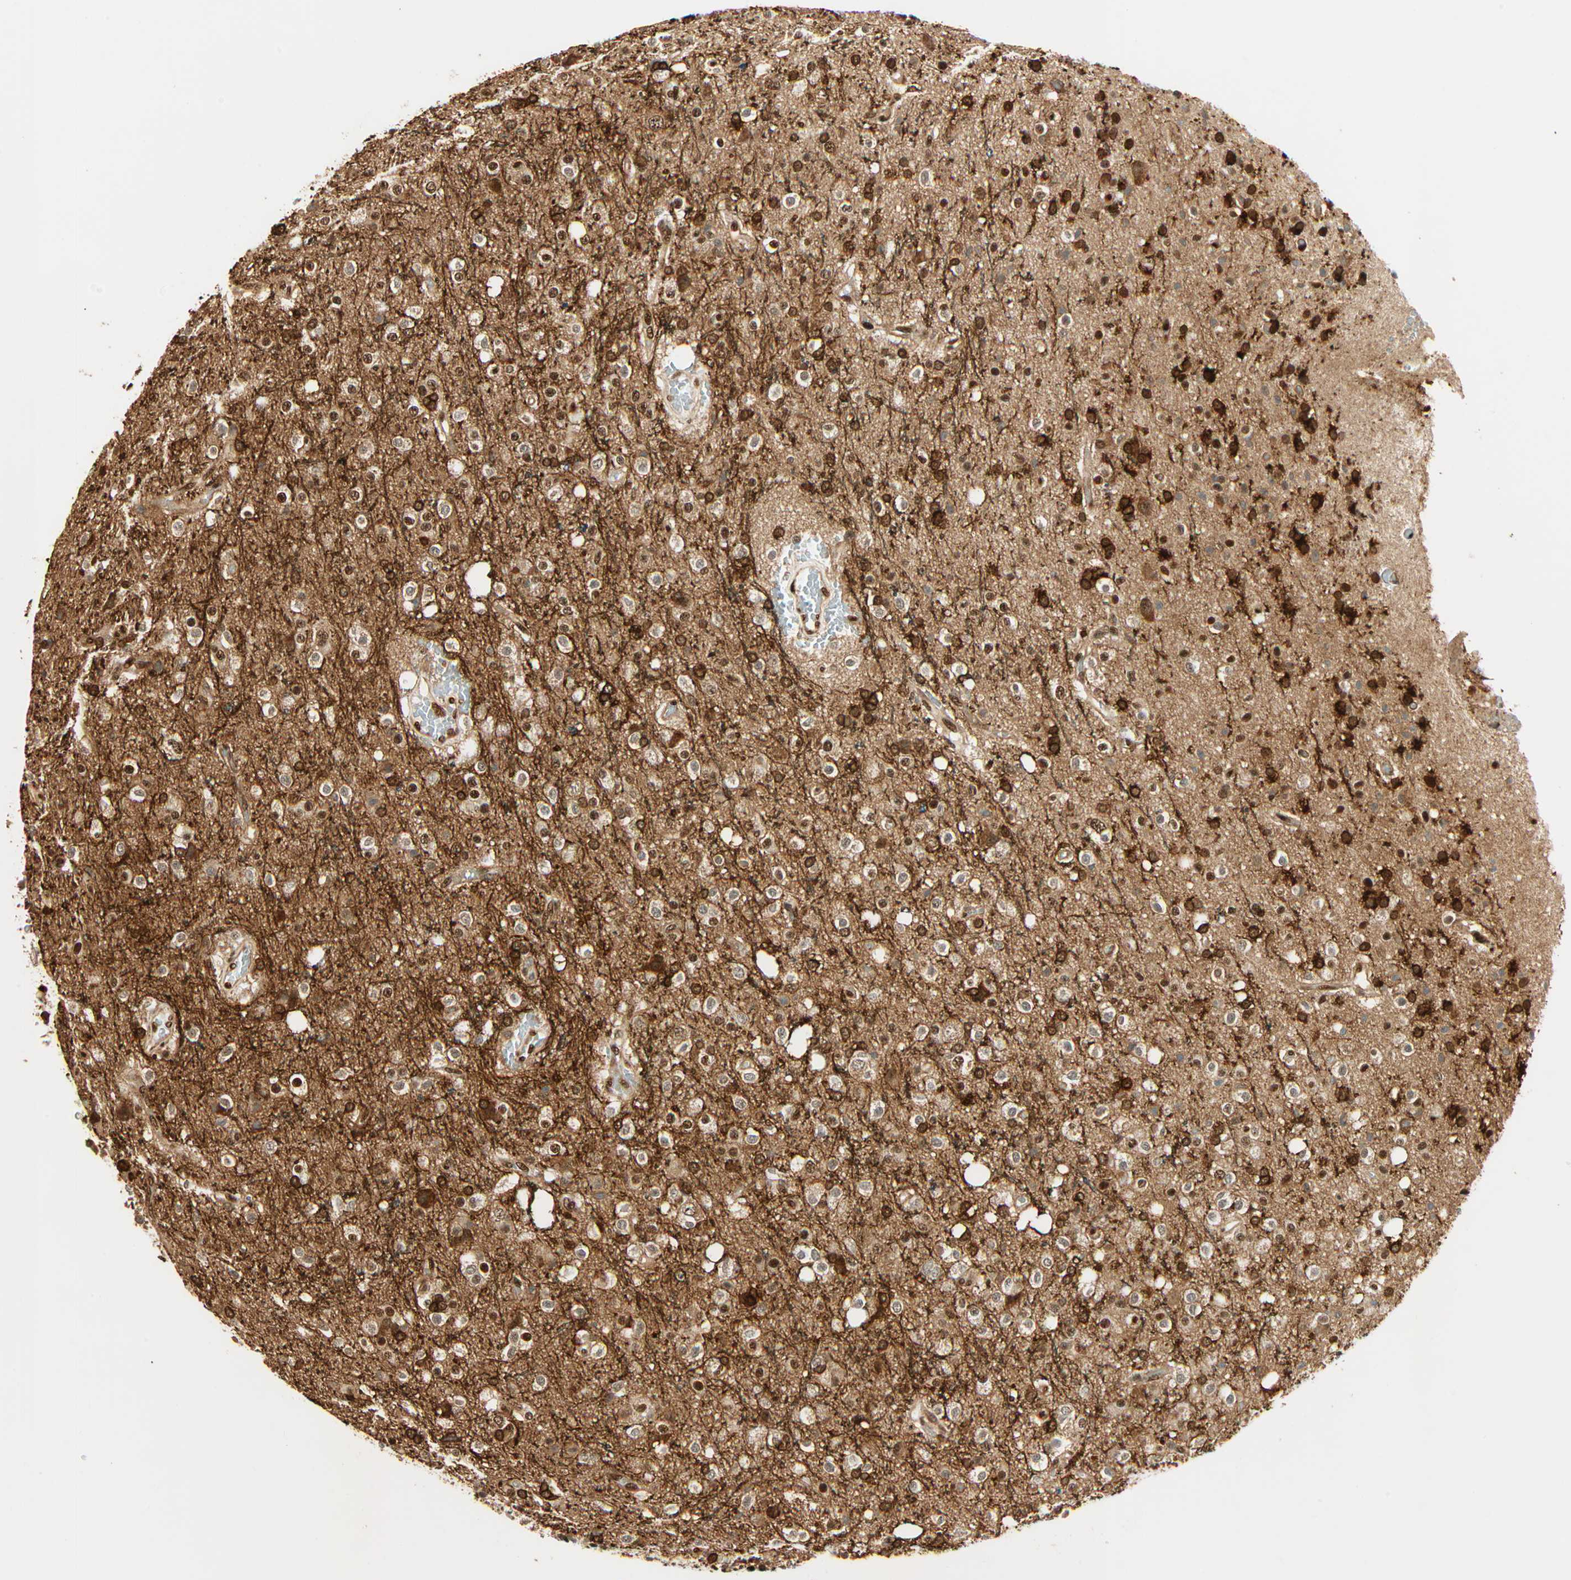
{"staining": {"intensity": "strong", "quantity": ">75%", "location": "cytoplasmic/membranous,nuclear"}, "tissue": "glioma", "cell_type": "Tumor cells", "image_type": "cancer", "snomed": [{"axis": "morphology", "description": "Glioma, malignant, High grade"}, {"axis": "topography", "description": "Brain"}], "caption": "Malignant high-grade glioma was stained to show a protein in brown. There is high levels of strong cytoplasmic/membranous and nuclear staining in approximately >75% of tumor cells.", "gene": "PNPLA6", "patient": {"sex": "male", "age": 47}}